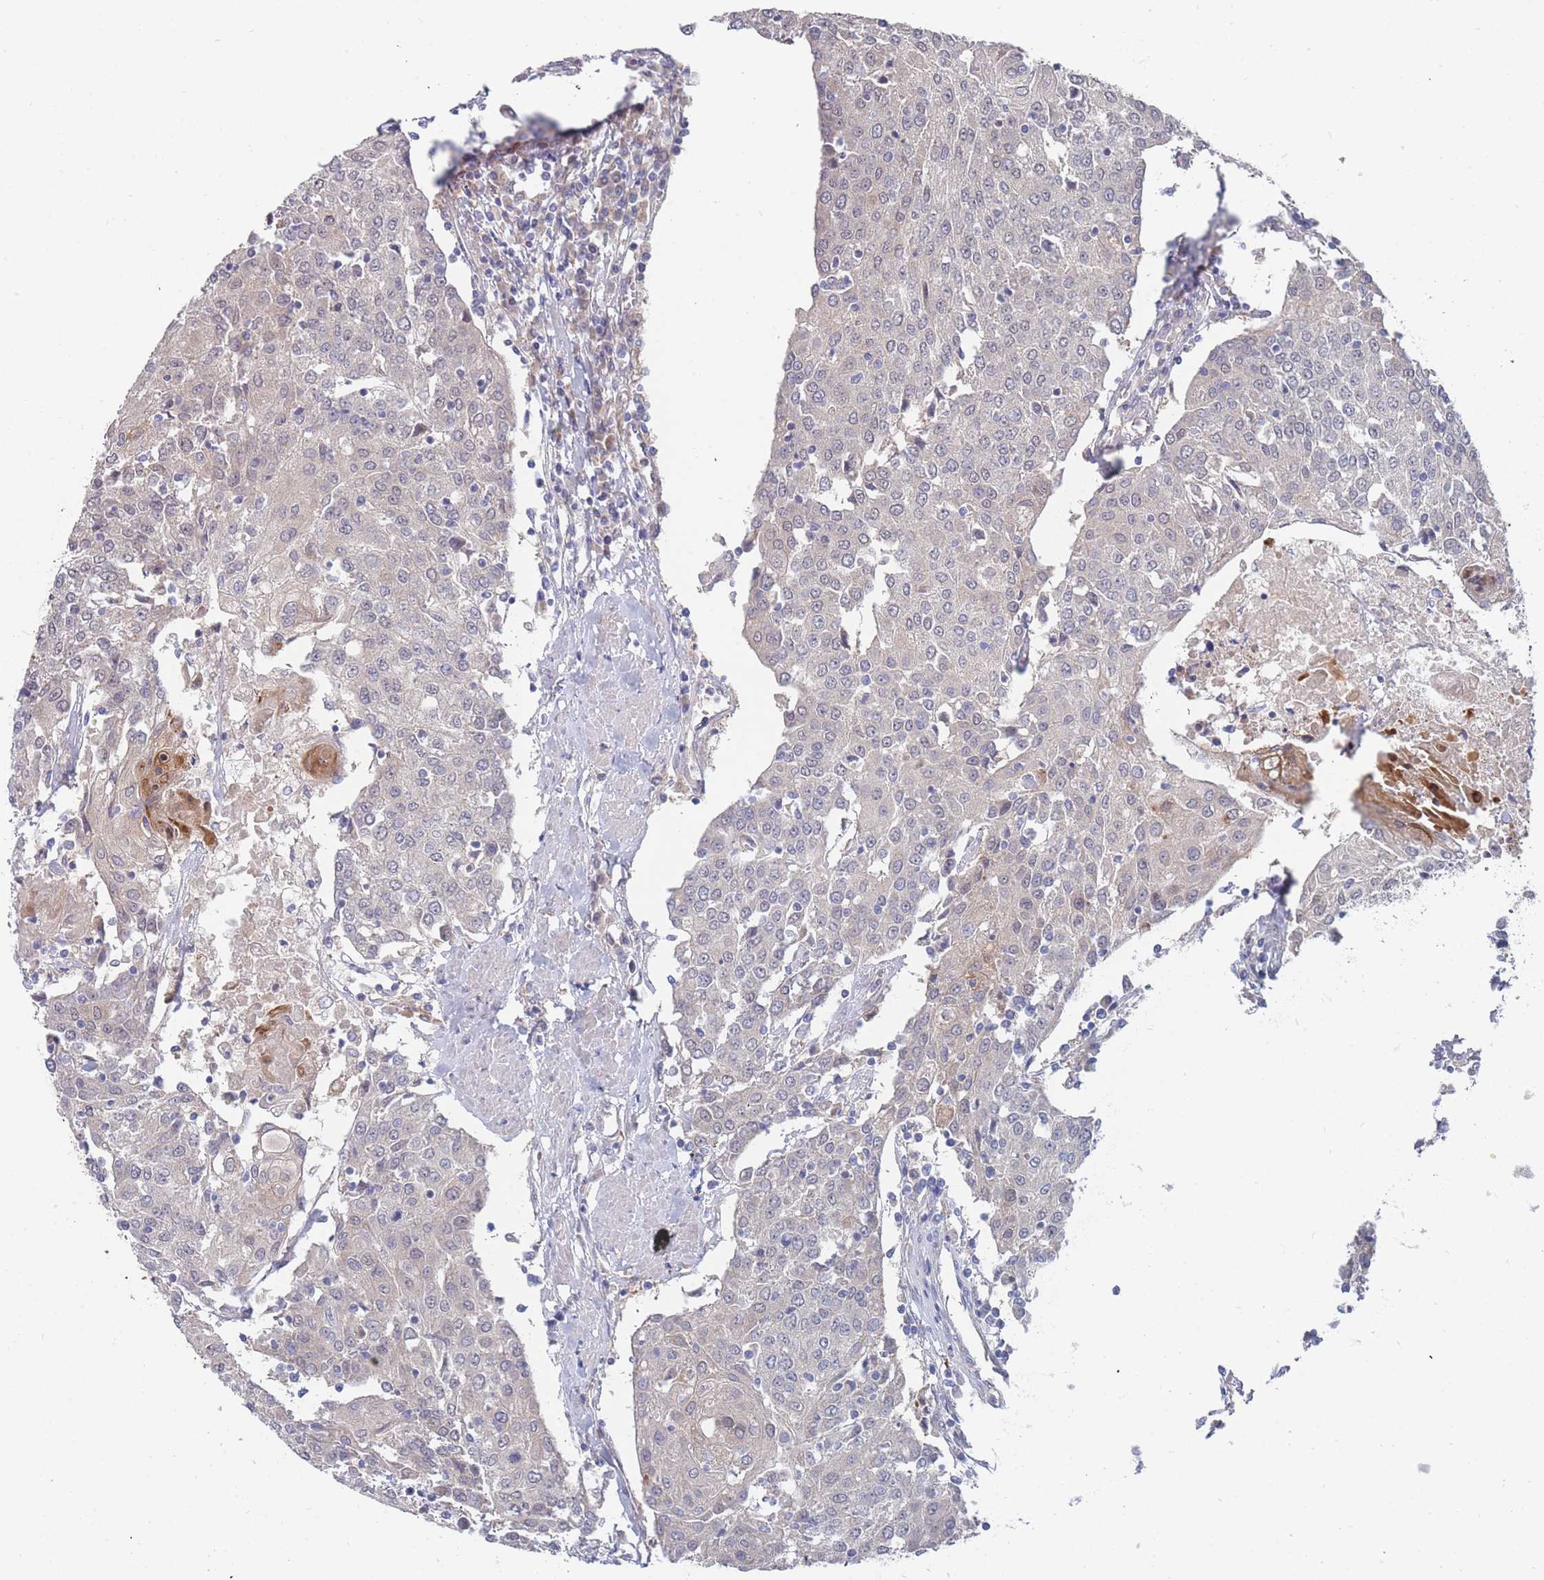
{"staining": {"intensity": "negative", "quantity": "none", "location": "none"}, "tissue": "urothelial cancer", "cell_type": "Tumor cells", "image_type": "cancer", "snomed": [{"axis": "morphology", "description": "Urothelial carcinoma, High grade"}, {"axis": "topography", "description": "Urinary bladder"}], "caption": "Human urothelial carcinoma (high-grade) stained for a protein using IHC exhibits no positivity in tumor cells.", "gene": "NUB1", "patient": {"sex": "female", "age": 85}}